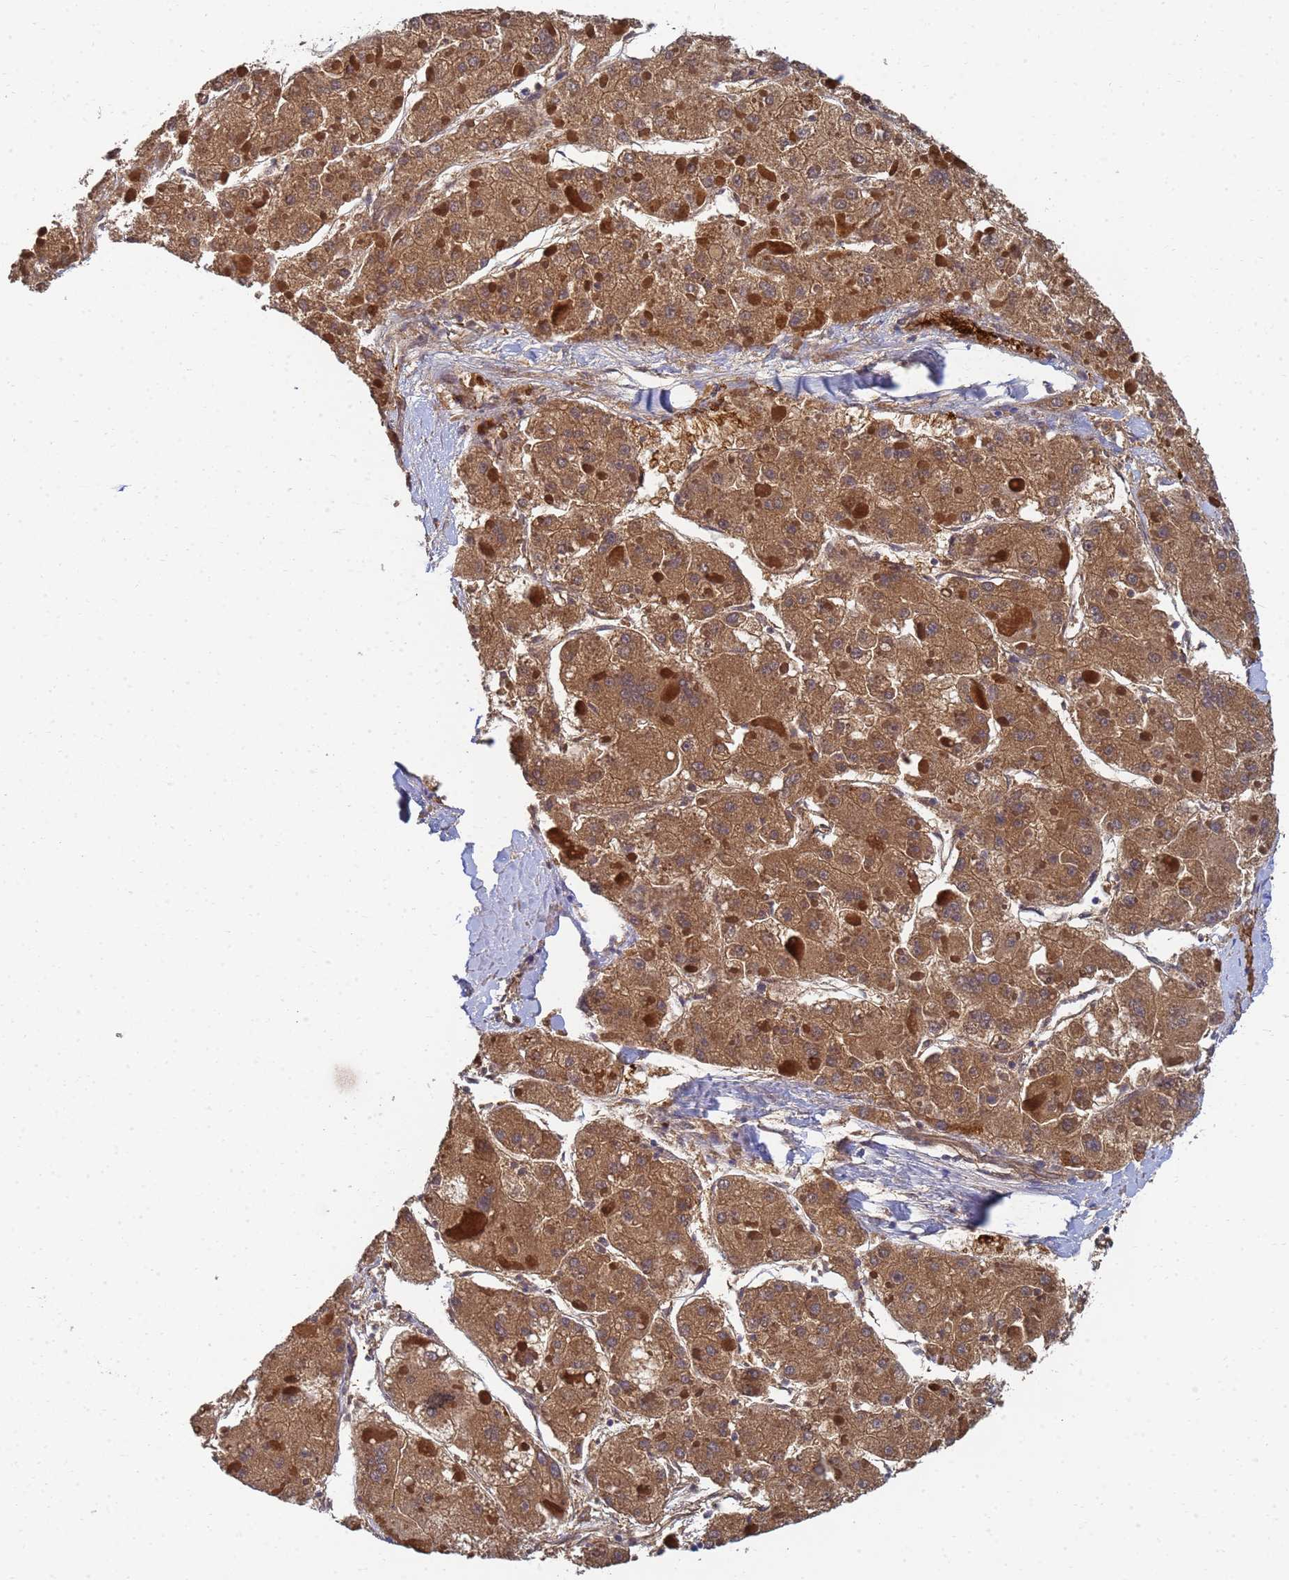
{"staining": {"intensity": "moderate", "quantity": ">75%", "location": "cytoplasmic/membranous"}, "tissue": "liver cancer", "cell_type": "Tumor cells", "image_type": "cancer", "snomed": [{"axis": "morphology", "description": "Carcinoma, Hepatocellular, NOS"}, {"axis": "topography", "description": "Liver"}], "caption": "Immunohistochemical staining of liver cancer (hepatocellular carcinoma) displays medium levels of moderate cytoplasmic/membranous staining in approximately >75% of tumor cells. Nuclei are stained in blue.", "gene": "LBX2", "patient": {"sex": "female", "age": 73}}